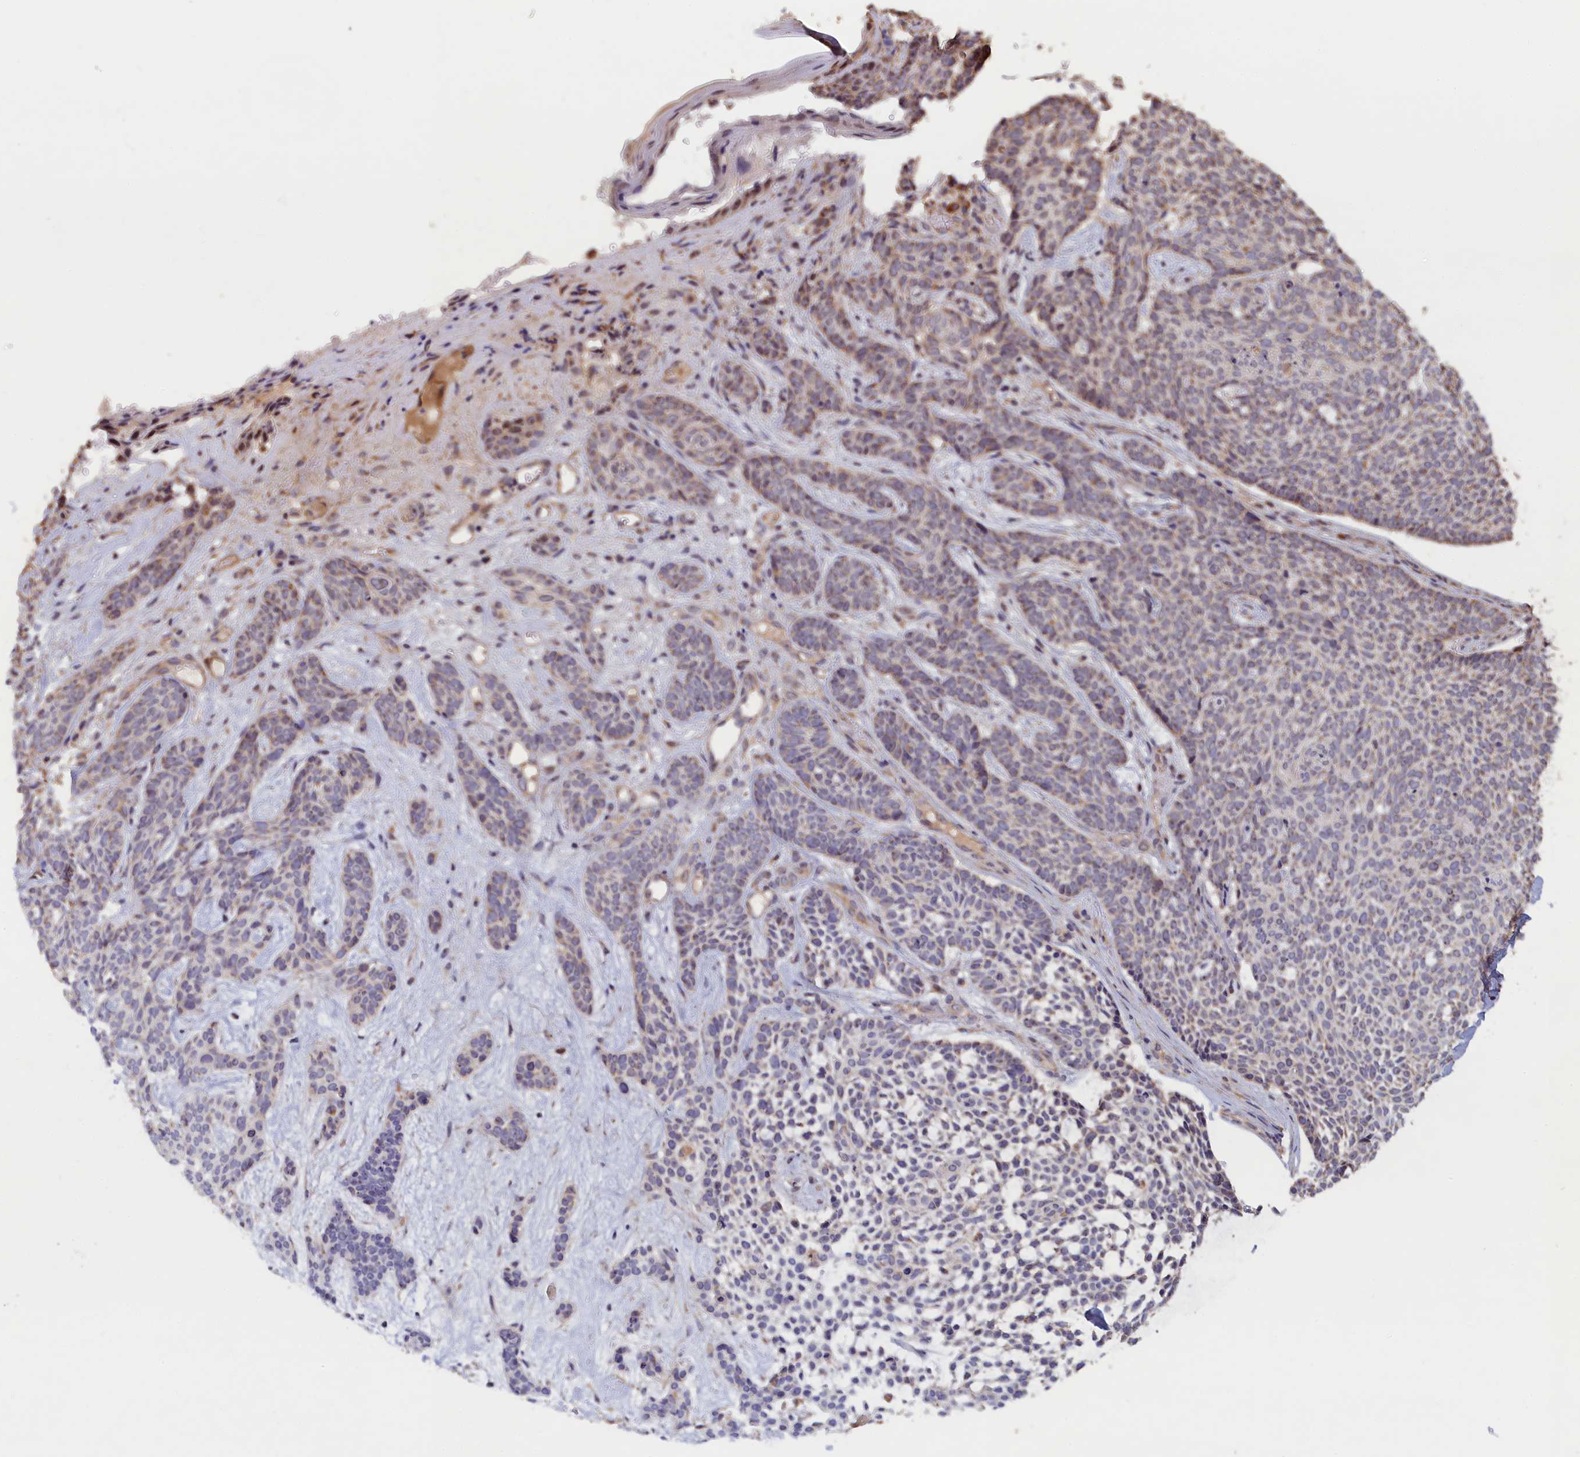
{"staining": {"intensity": "weak", "quantity": "<25%", "location": "cytoplasmic/membranous"}, "tissue": "skin cancer", "cell_type": "Tumor cells", "image_type": "cancer", "snomed": [{"axis": "morphology", "description": "Basal cell carcinoma"}, {"axis": "topography", "description": "Skin"}], "caption": "Tumor cells show no significant positivity in skin basal cell carcinoma. Nuclei are stained in blue.", "gene": "ZNF816", "patient": {"sex": "male", "age": 71}}